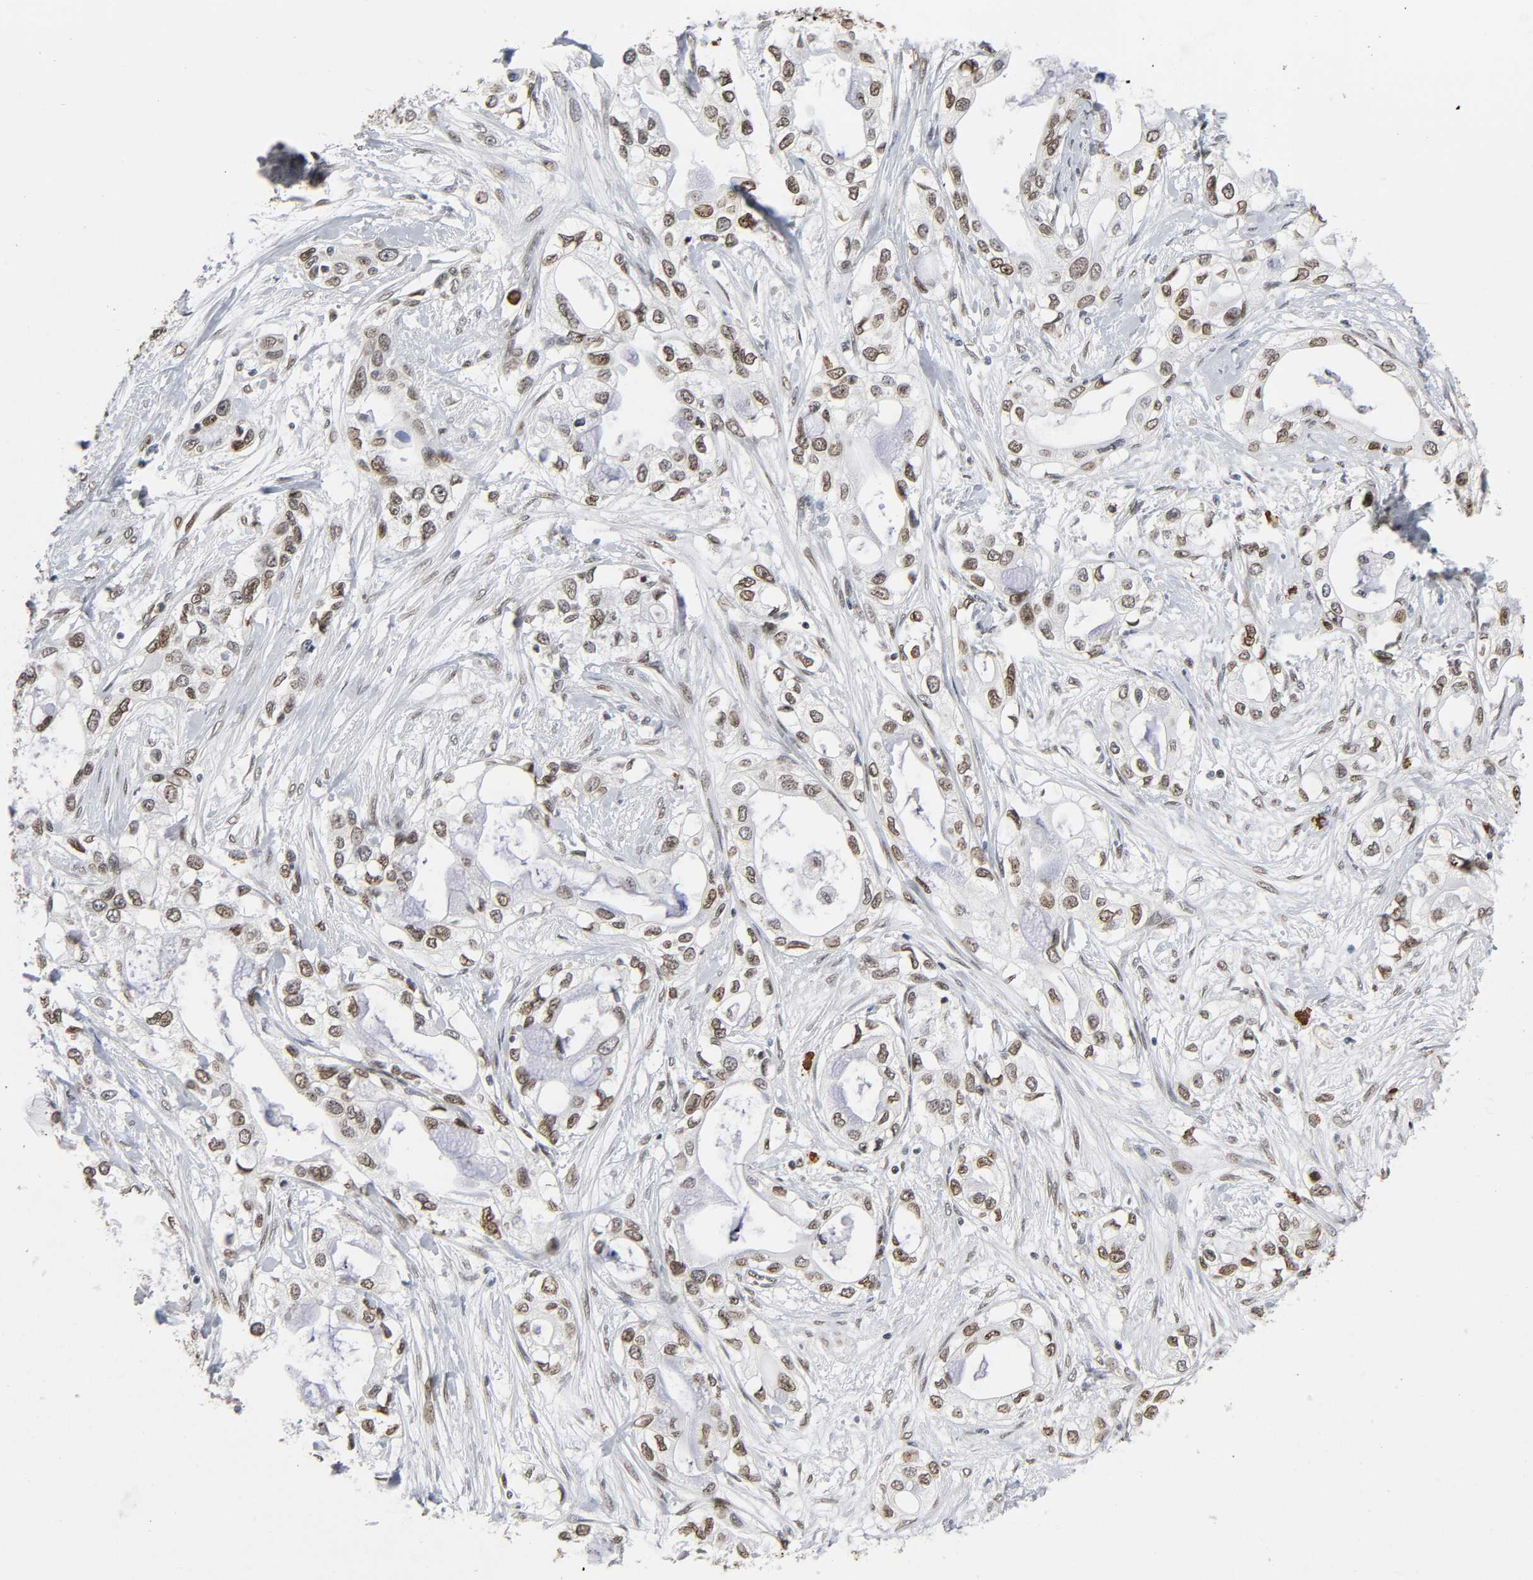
{"staining": {"intensity": "moderate", "quantity": ">75%", "location": "nuclear"}, "tissue": "pancreatic cancer", "cell_type": "Tumor cells", "image_type": "cancer", "snomed": [{"axis": "morphology", "description": "Adenocarcinoma, NOS"}, {"axis": "topography", "description": "Pancreas"}], "caption": "Pancreatic cancer (adenocarcinoma) stained with DAB (3,3'-diaminobenzidine) immunohistochemistry (IHC) displays medium levels of moderate nuclear expression in about >75% of tumor cells. Using DAB (brown) and hematoxylin (blue) stains, captured at high magnification using brightfield microscopy.", "gene": "SUMO1", "patient": {"sex": "female", "age": 70}}